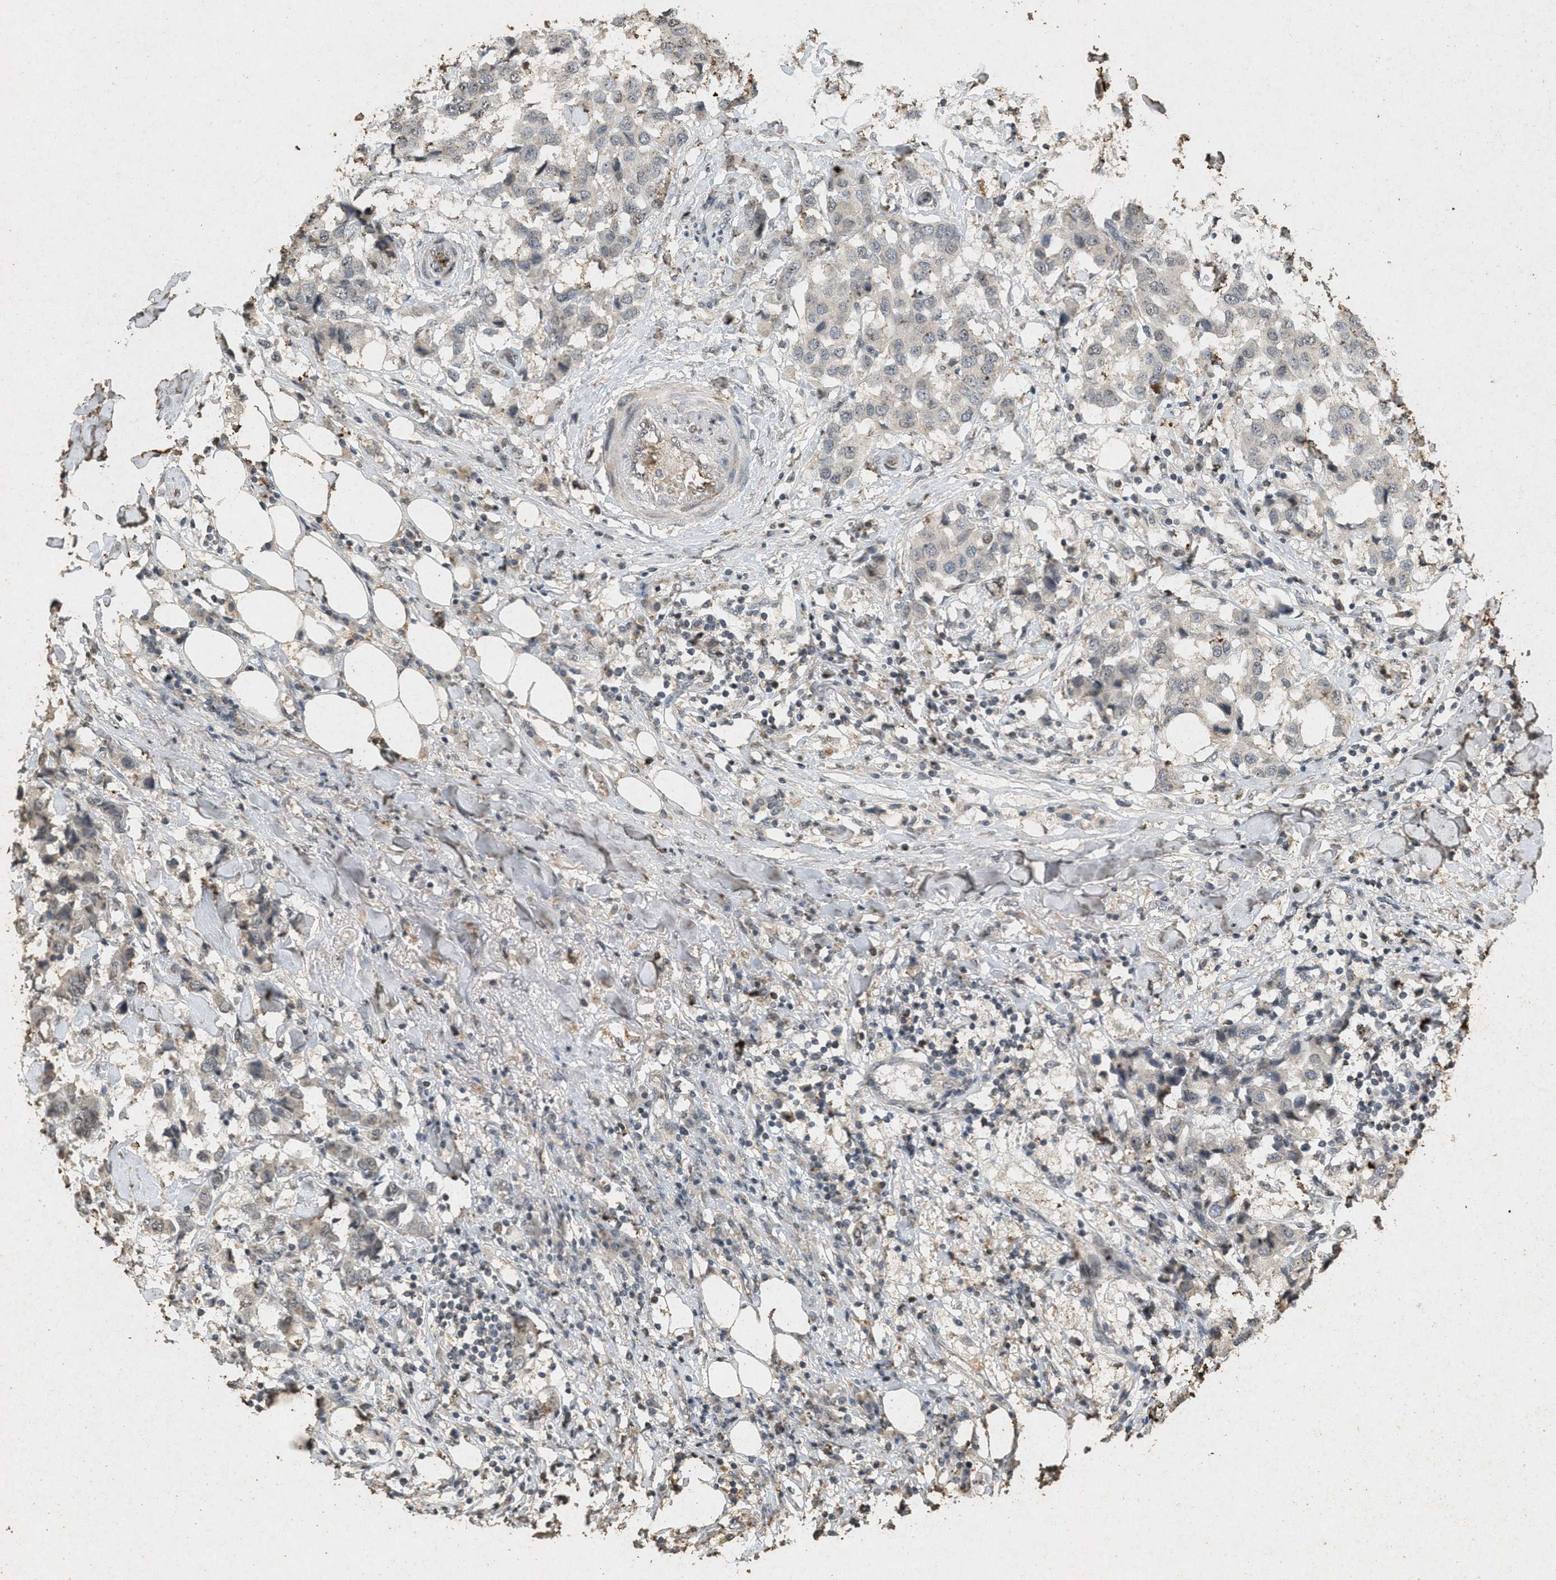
{"staining": {"intensity": "negative", "quantity": "none", "location": "none"}, "tissue": "breast cancer", "cell_type": "Tumor cells", "image_type": "cancer", "snomed": [{"axis": "morphology", "description": "Duct carcinoma"}, {"axis": "topography", "description": "Breast"}], "caption": "This is an immunohistochemistry image of infiltrating ductal carcinoma (breast). There is no positivity in tumor cells.", "gene": "ABHD6", "patient": {"sex": "female", "age": 80}}